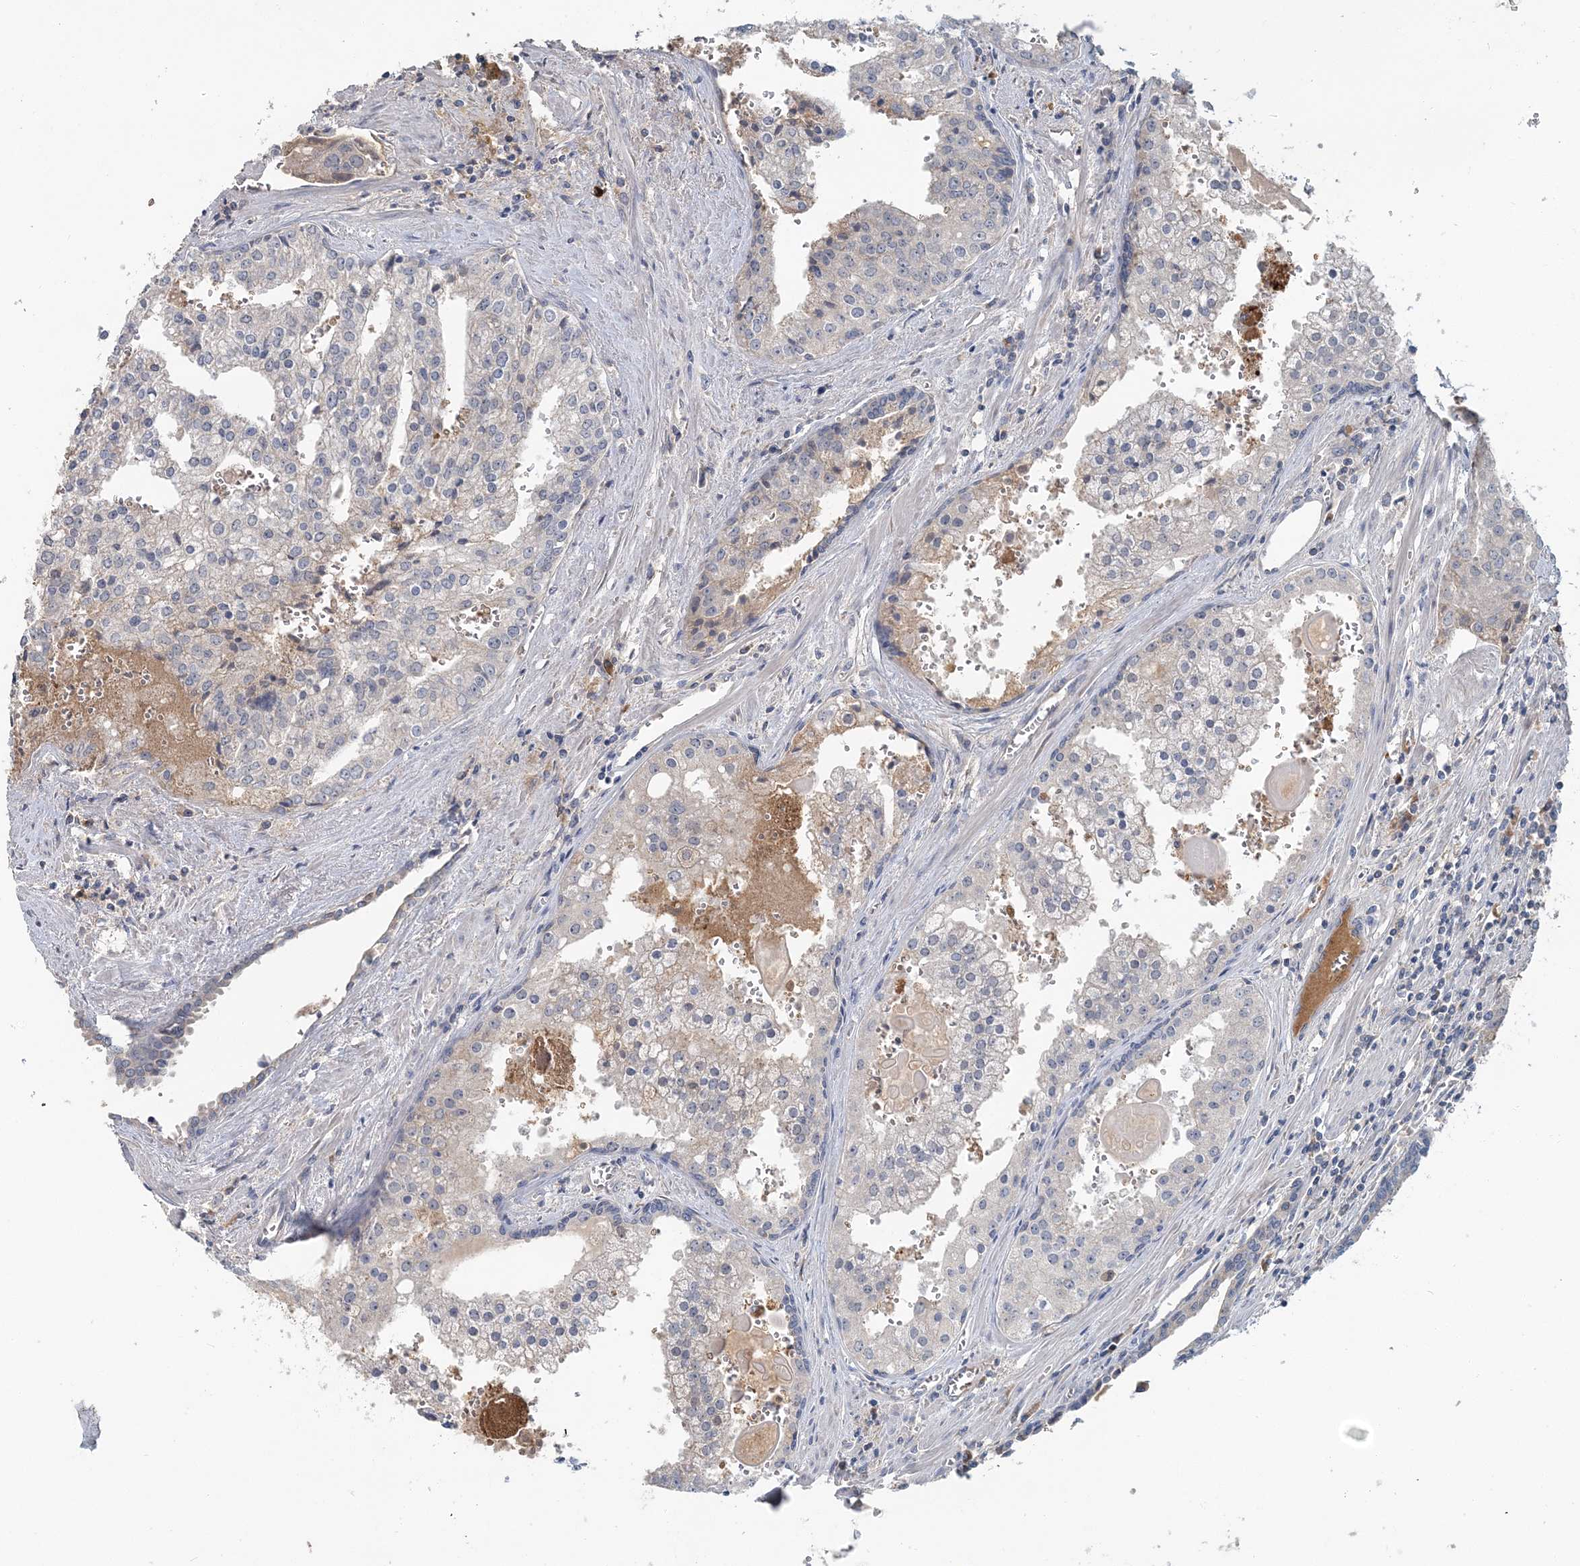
{"staining": {"intensity": "negative", "quantity": "none", "location": "none"}, "tissue": "prostate cancer", "cell_type": "Tumor cells", "image_type": "cancer", "snomed": [{"axis": "morphology", "description": "Adenocarcinoma, High grade"}, {"axis": "topography", "description": "Prostate"}], "caption": "A high-resolution image shows immunohistochemistry (IHC) staining of adenocarcinoma (high-grade) (prostate), which reveals no significant positivity in tumor cells.", "gene": "RNF25", "patient": {"sex": "male", "age": 68}}